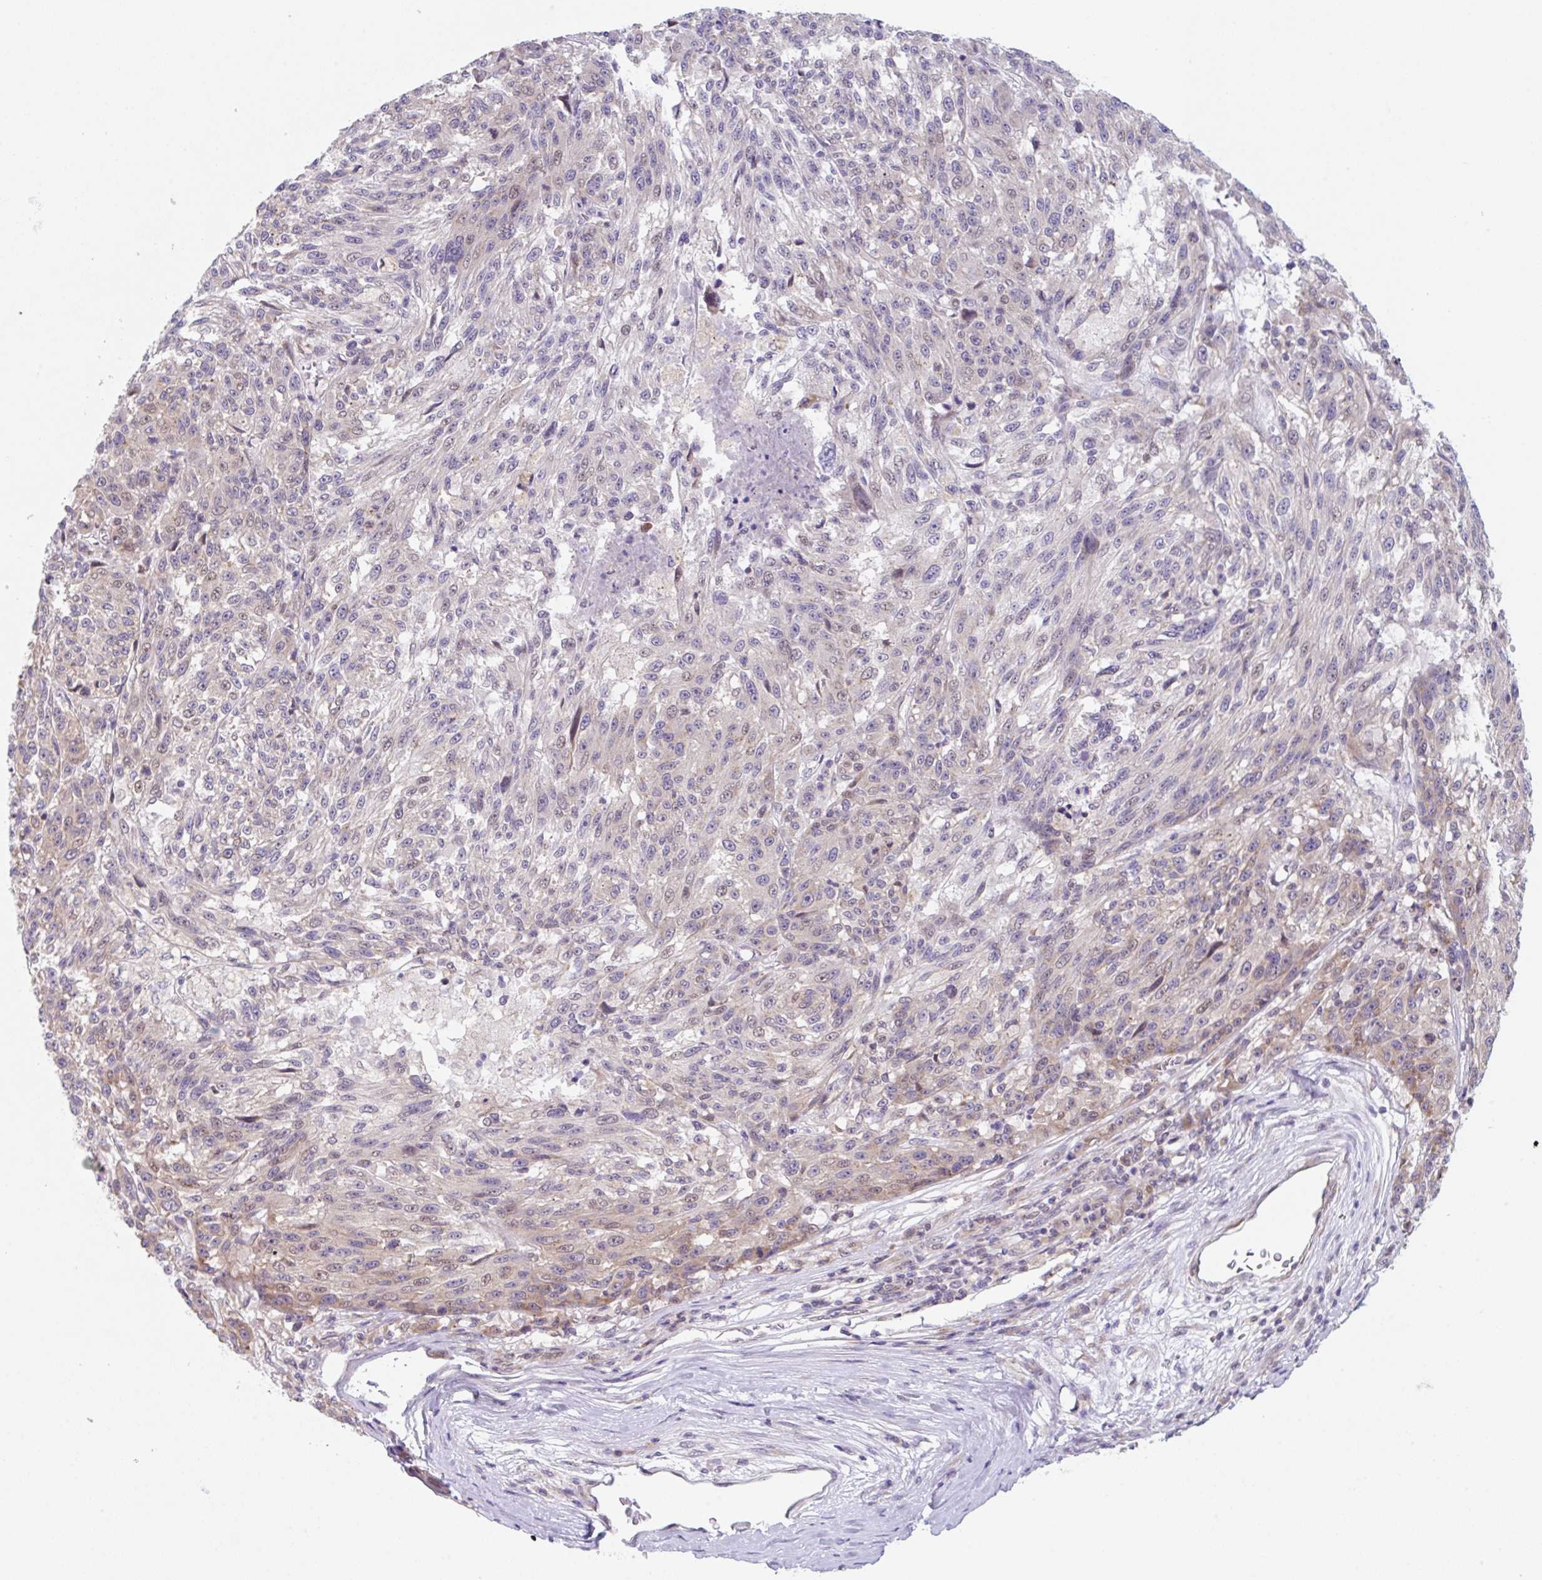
{"staining": {"intensity": "negative", "quantity": "none", "location": "none"}, "tissue": "melanoma", "cell_type": "Tumor cells", "image_type": "cancer", "snomed": [{"axis": "morphology", "description": "Malignant melanoma, NOS"}, {"axis": "topography", "description": "Skin"}], "caption": "High magnification brightfield microscopy of melanoma stained with DAB (brown) and counterstained with hematoxylin (blue): tumor cells show no significant staining.", "gene": "TBPL2", "patient": {"sex": "male", "age": 53}}